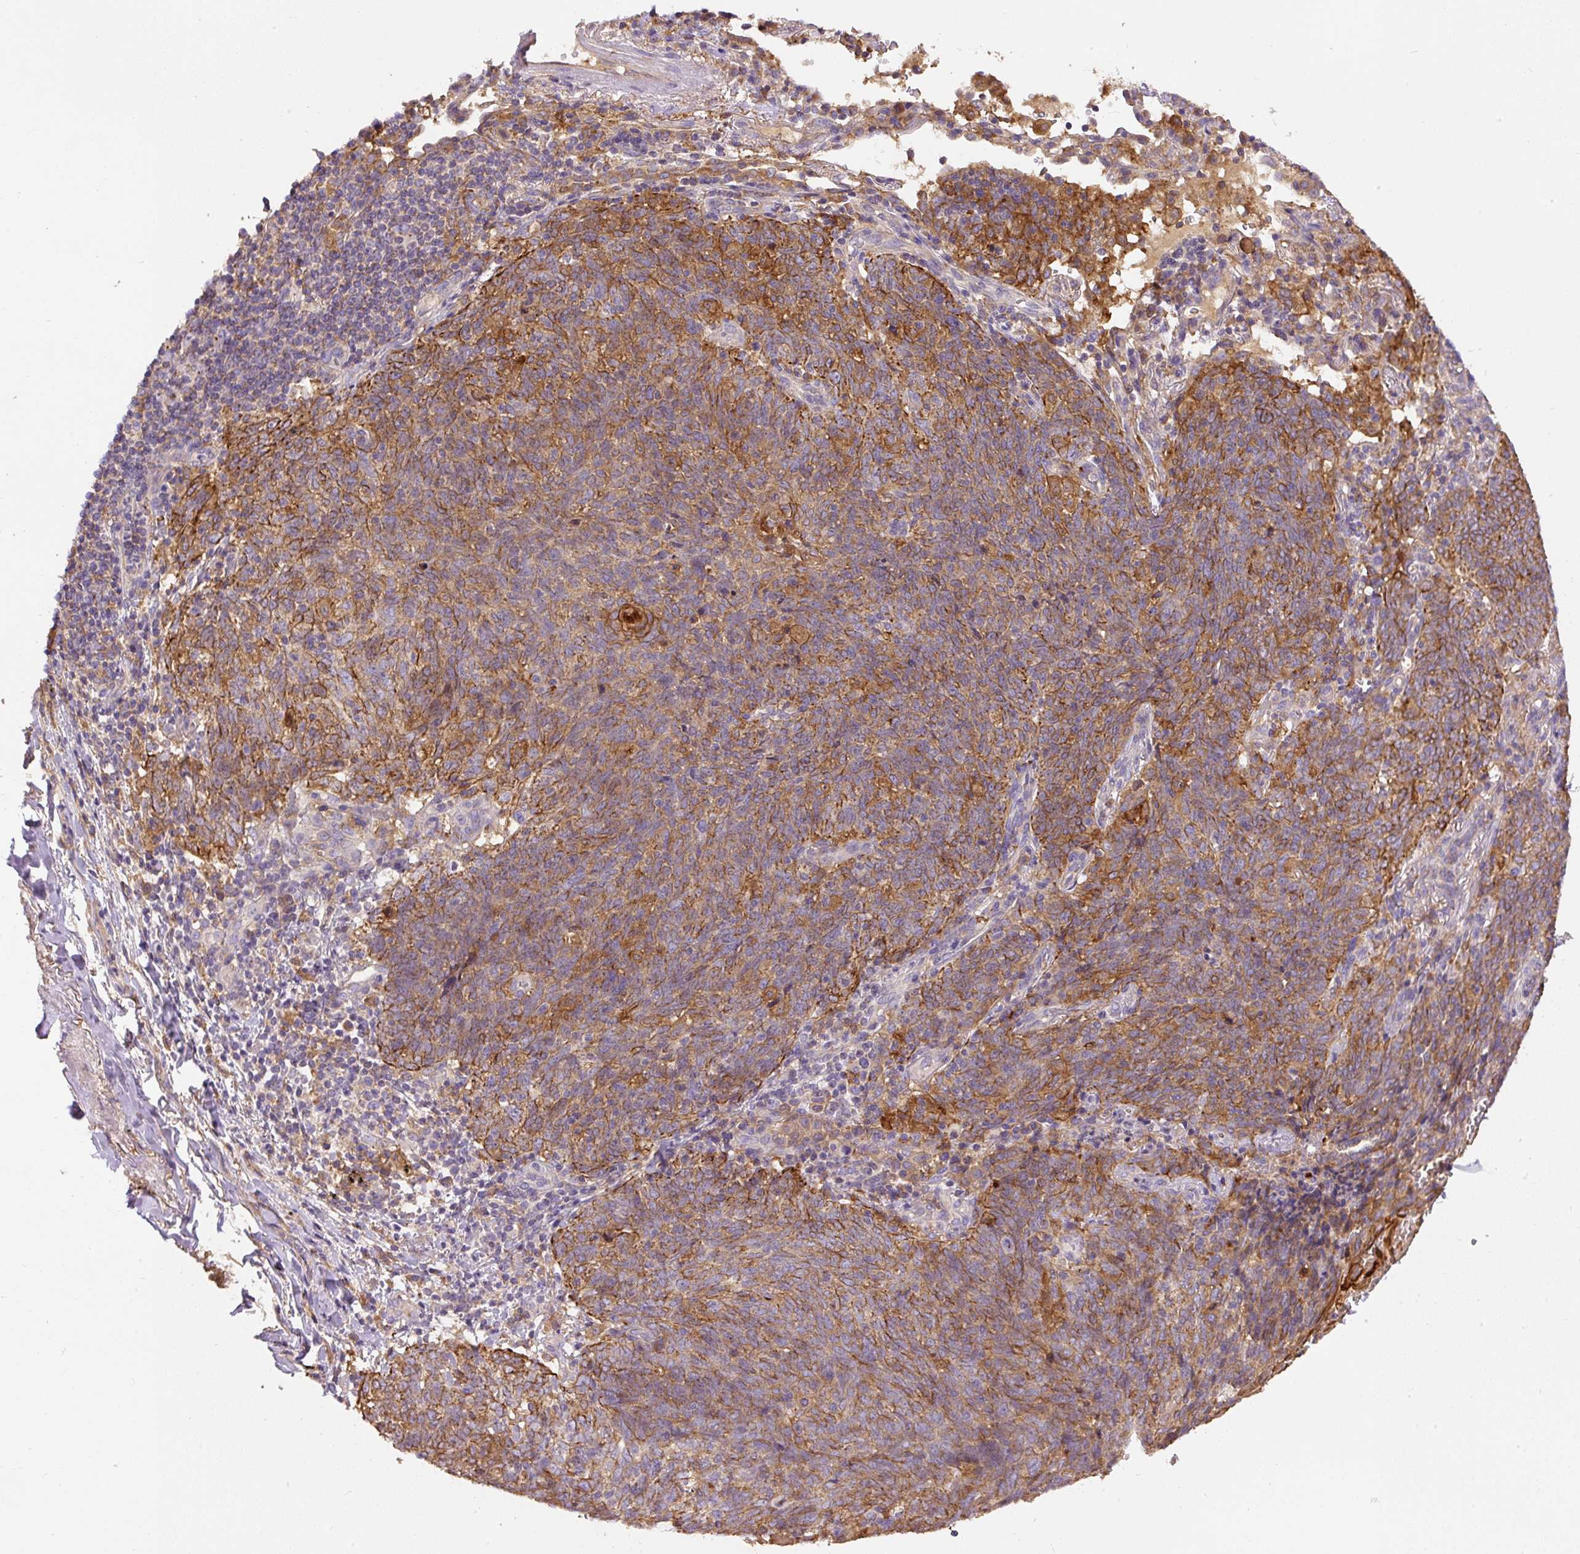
{"staining": {"intensity": "moderate", "quantity": ">75%", "location": "cytoplasmic/membranous"}, "tissue": "lung cancer", "cell_type": "Tumor cells", "image_type": "cancer", "snomed": [{"axis": "morphology", "description": "Squamous cell carcinoma, NOS"}, {"axis": "topography", "description": "Lung"}], "caption": "Immunohistochemical staining of squamous cell carcinoma (lung) demonstrates medium levels of moderate cytoplasmic/membranous expression in approximately >75% of tumor cells.", "gene": "DAPK1", "patient": {"sex": "female", "age": 72}}